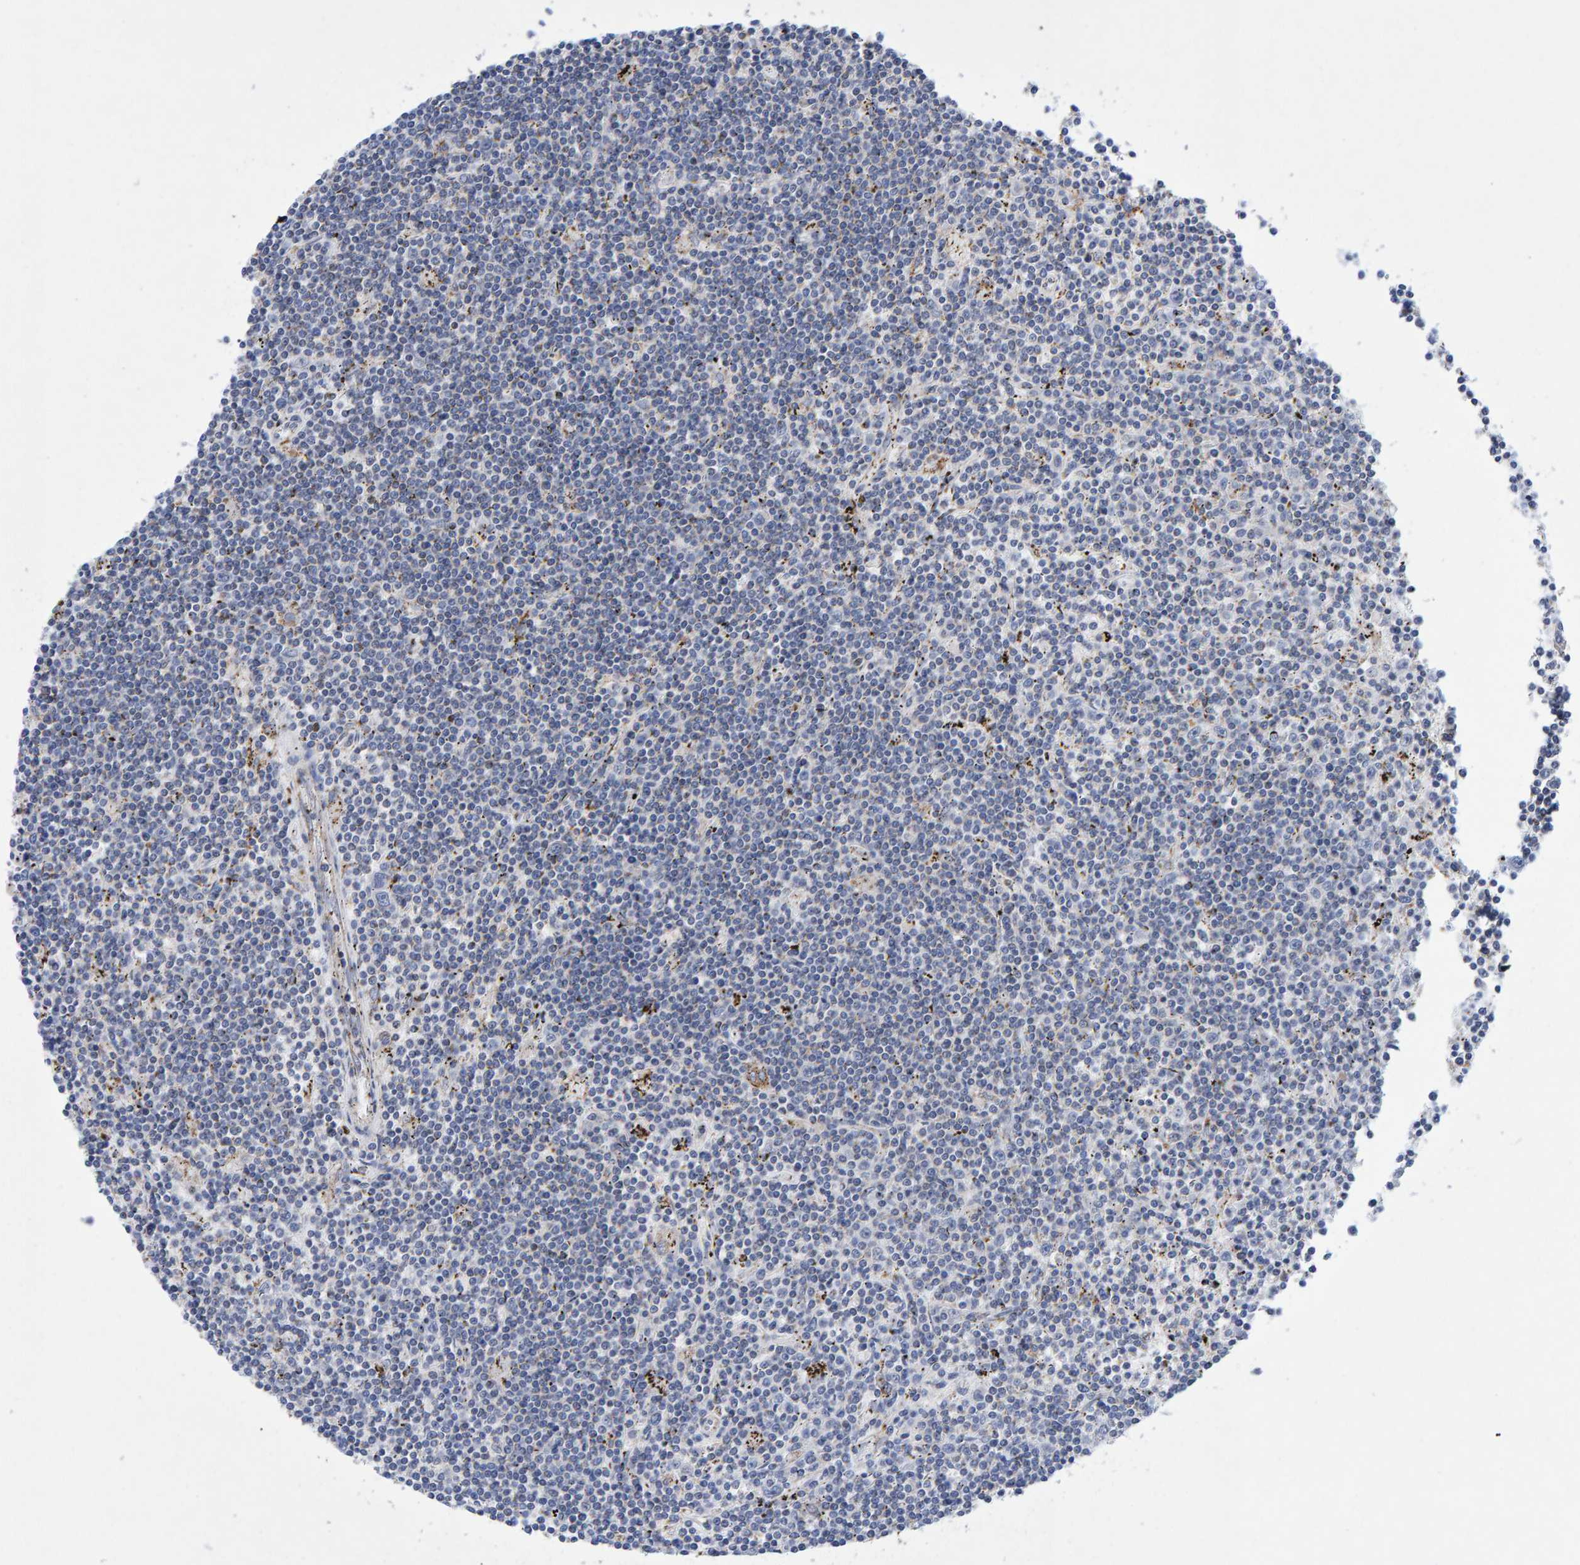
{"staining": {"intensity": "negative", "quantity": "none", "location": "none"}, "tissue": "lymphoma", "cell_type": "Tumor cells", "image_type": "cancer", "snomed": [{"axis": "morphology", "description": "Malignant lymphoma, non-Hodgkin's type, Low grade"}, {"axis": "topography", "description": "Spleen"}], "caption": "Human lymphoma stained for a protein using immunohistochemistry (IHC) displays no positivity in tumor cells.", "gene": "EFR3A", "patient": {"sex": "male", "age": 76}}